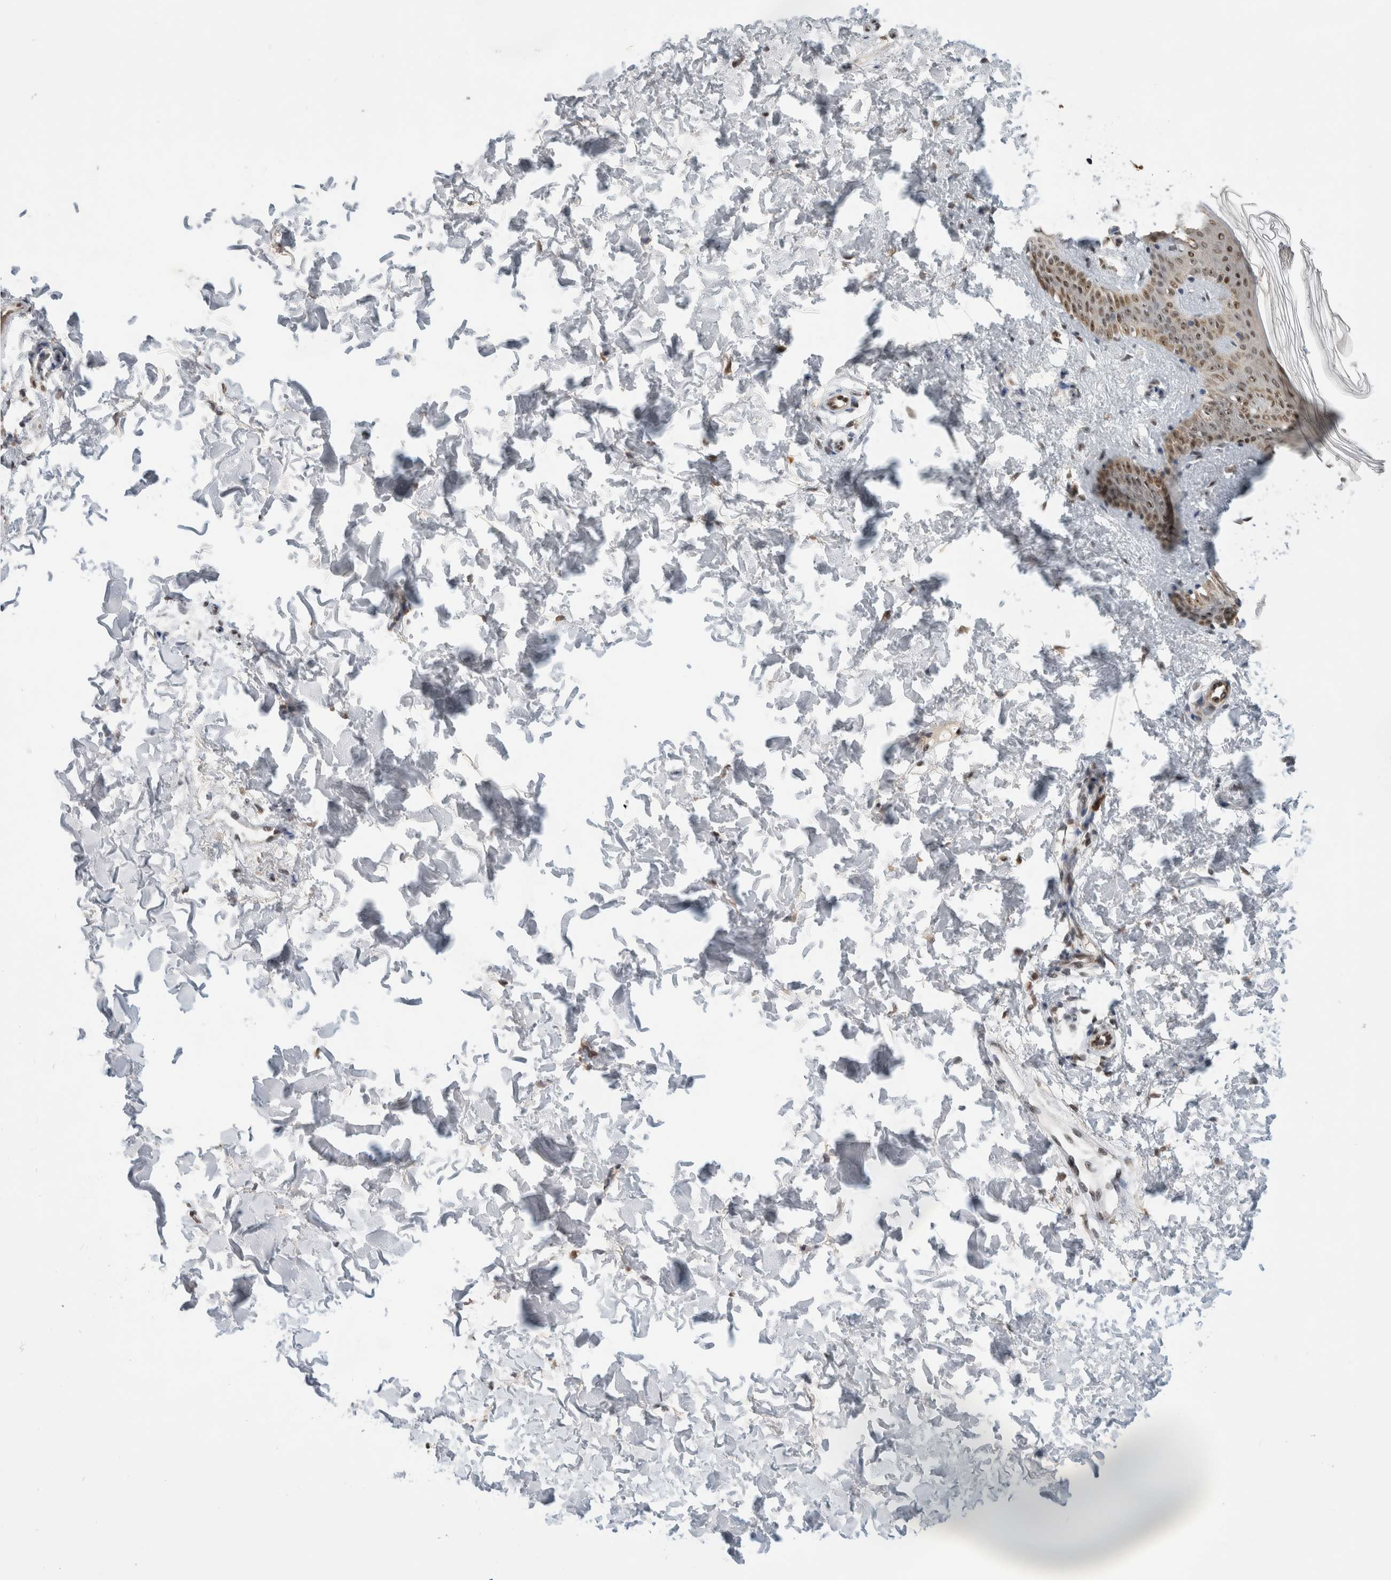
{"staining": {"intensity": "negative", "quantity": "none", "location": "none"}, "tissue": "skin", "cell_type": "Fibroblasts", "image_type": "normal", "snomed": [{"axis": "morphology", "description": "Normal tissue, NOS"}, {"axis": "morphology", "description": "Neoplasm, benign, NOS"}, {"axis": "topography", "description": "Skin"}, {"axis": "topography", "description": "Soft tissue"}], "caption": "A photomicrograph of skin stained for a protein reveals no brown staining in fibroblasts. Nuclei are stained in blue.", "gene": "NCAPG2", "patient": {"sex": "male", "age": 26}}